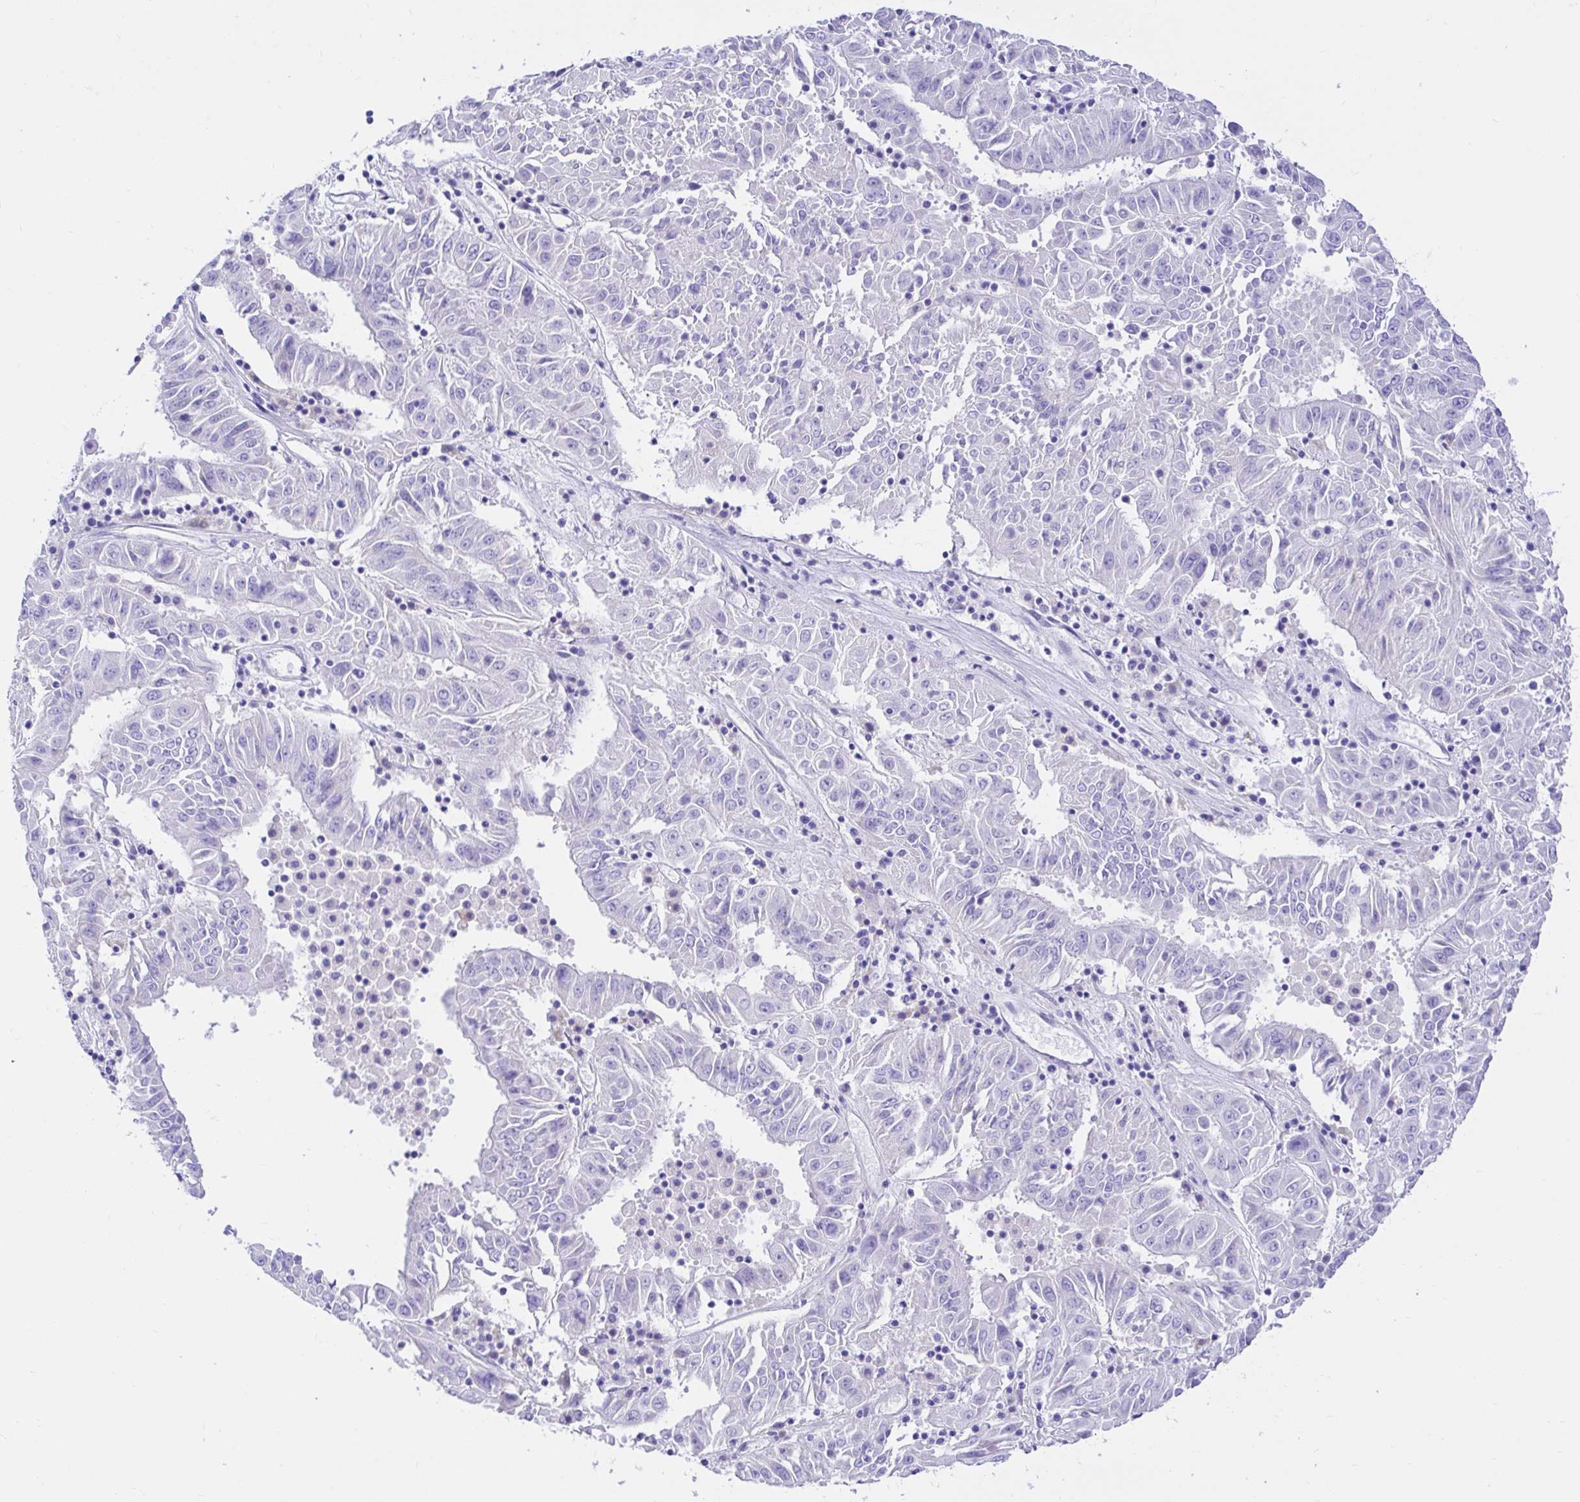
{"staining": {"intensity": "negative", "quantity": "none", "location": "none"}, "tissue": "pancreatic cancer", "cell_type": "Tumor cells", "image_type": "cancer", "snomed": [{"axis": "morphology", "description": "Adenocarcinoma, NOS"}, {"axis": "topography", "description": "Pancreas"}], "caption": "DAB (3,3'-diaminobenzidine) immunohistochemical staining of pancreatic cancer exhibits no significant staining in tumor cells.", "gene": "BACE2", "patient": {"sex": "male", "age": 63}}